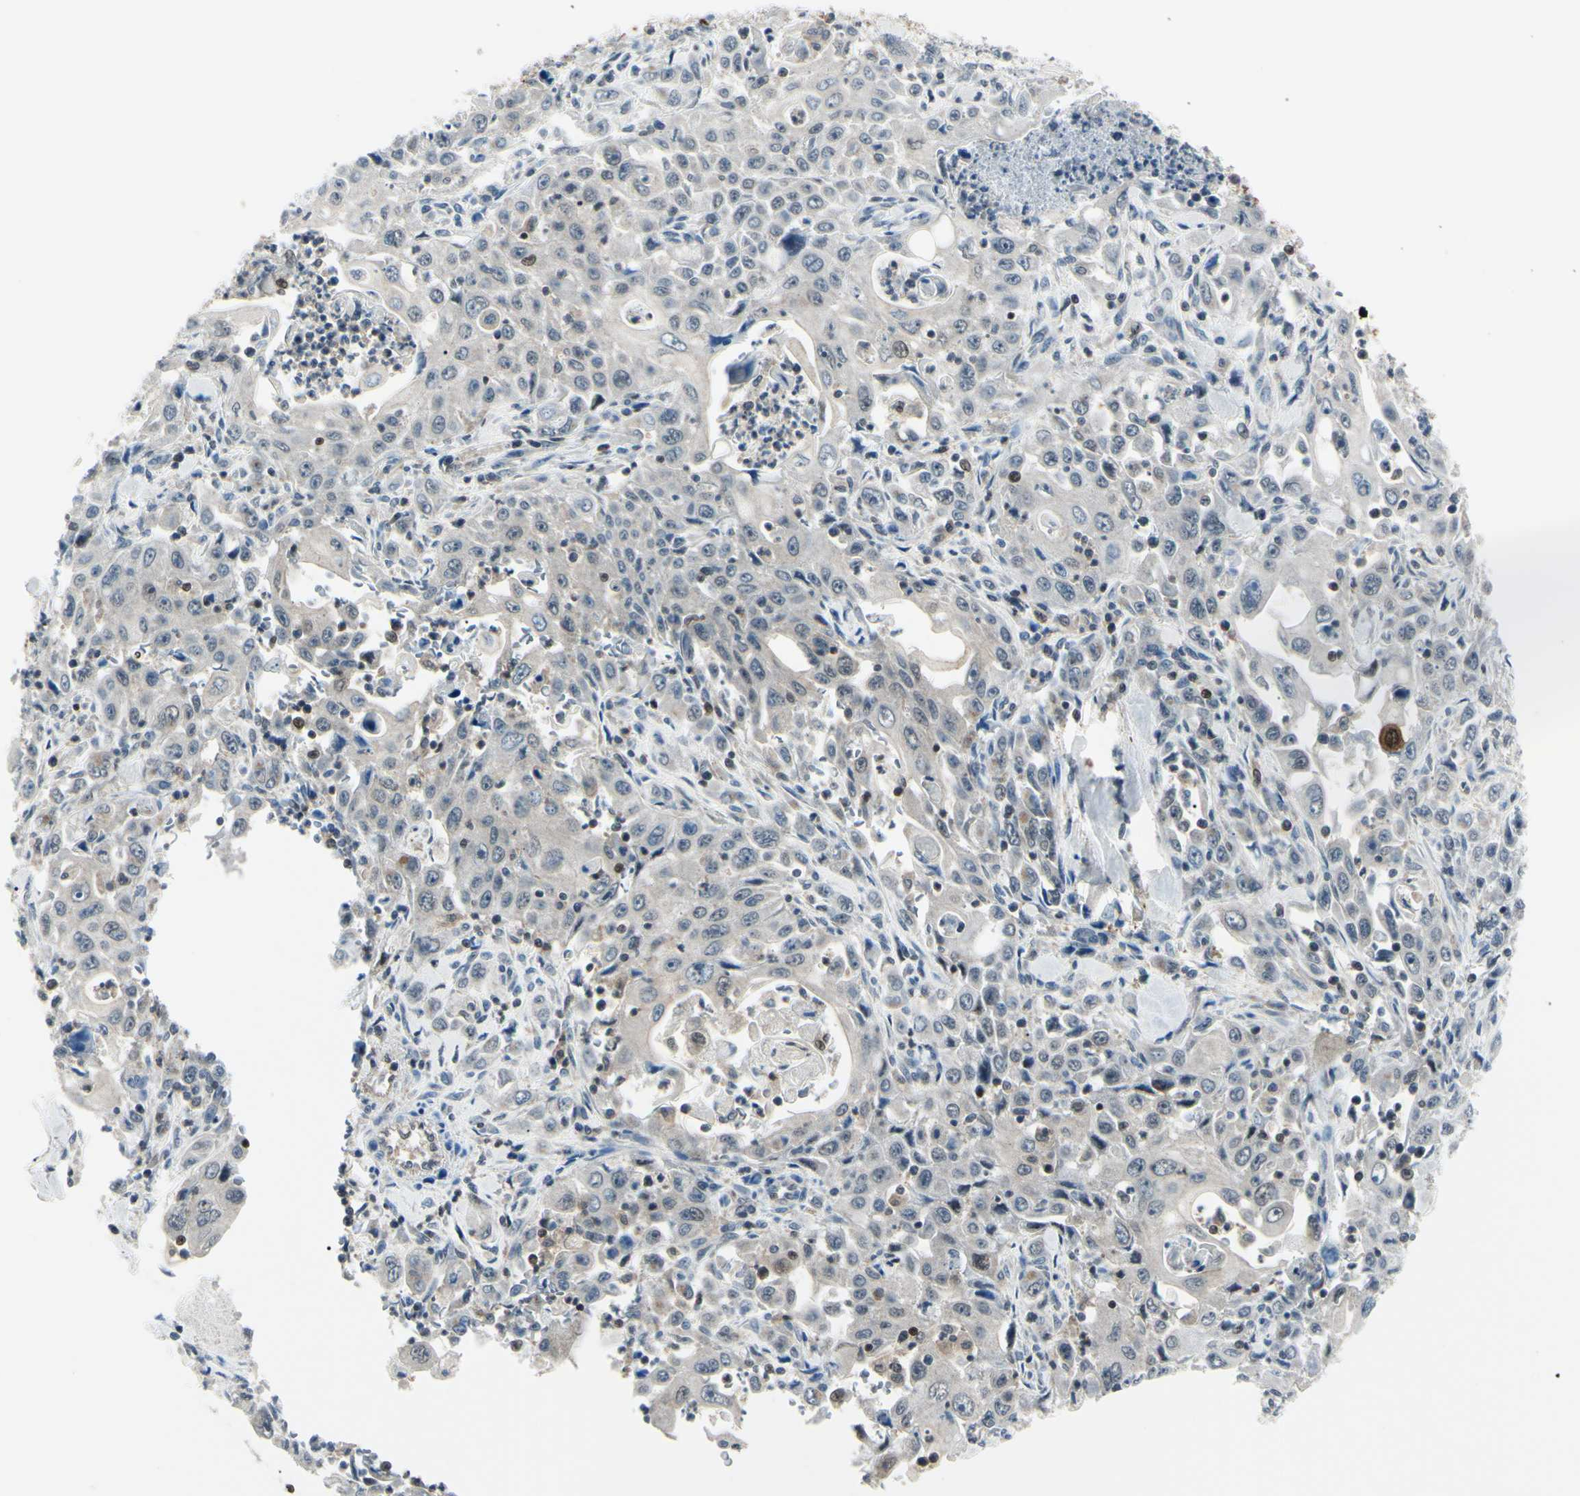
{"staining": {"intensity": "weak", "quantity": "<25%", "location": "cytoplasmic/membranous,nuclear"}, "tissue": "pancreatic cancer", "cell_type": "Tumor cells", "image_type": "cancer", "snomed": [{"axis": "morphology", "description": "Adenocarcinoma, NOS"}, {"axis": "topography", "description": "Pancreas"}], "caption": "Pancreatic cancer was stained to show a protein in brown. There is no significant positivity in tumor cells.", "gene": "PGK1", "patient": {"sex": "male", "age": 70}}